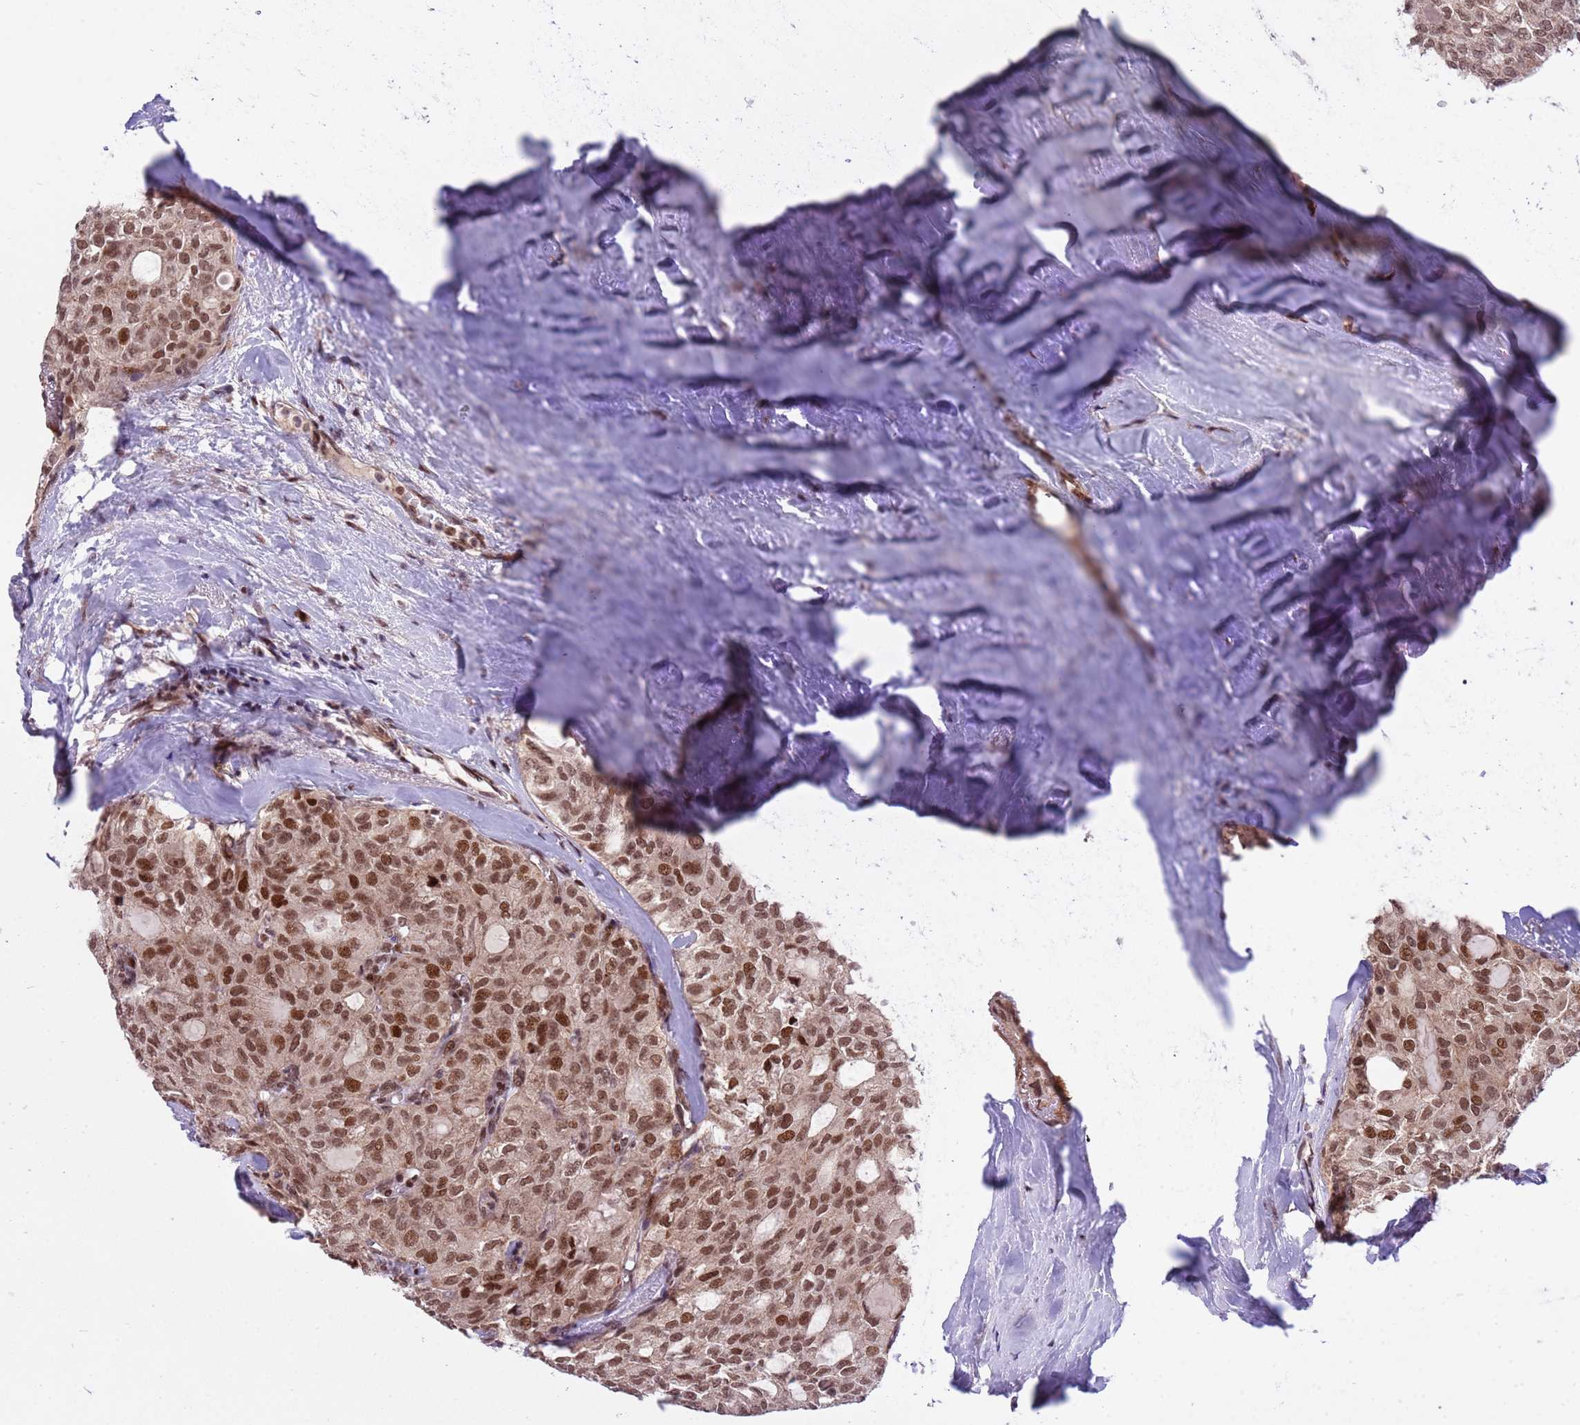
{"staining": {"intensity": "moderate", "quantity": ">75%", "location": "nuclear"}, "tissue": "thyroid cancer", "cell_type": "Tumor cells", "image_type": "cancer", "snomed": [{"axis": "morphology", "description": "Follicular adenoma carcinoma, NOS"}, {"axis": "topography", "description": "Thyroid gland"}], "caption": "Immunohistochemical staining of human follicular adenoma carcinoma (thyroid) demonstrates moderate nuclear protein positivity in about >75% of tumor cells.", "gene": "PPM1H", "patient": {"sex": "male", "age": 75}}